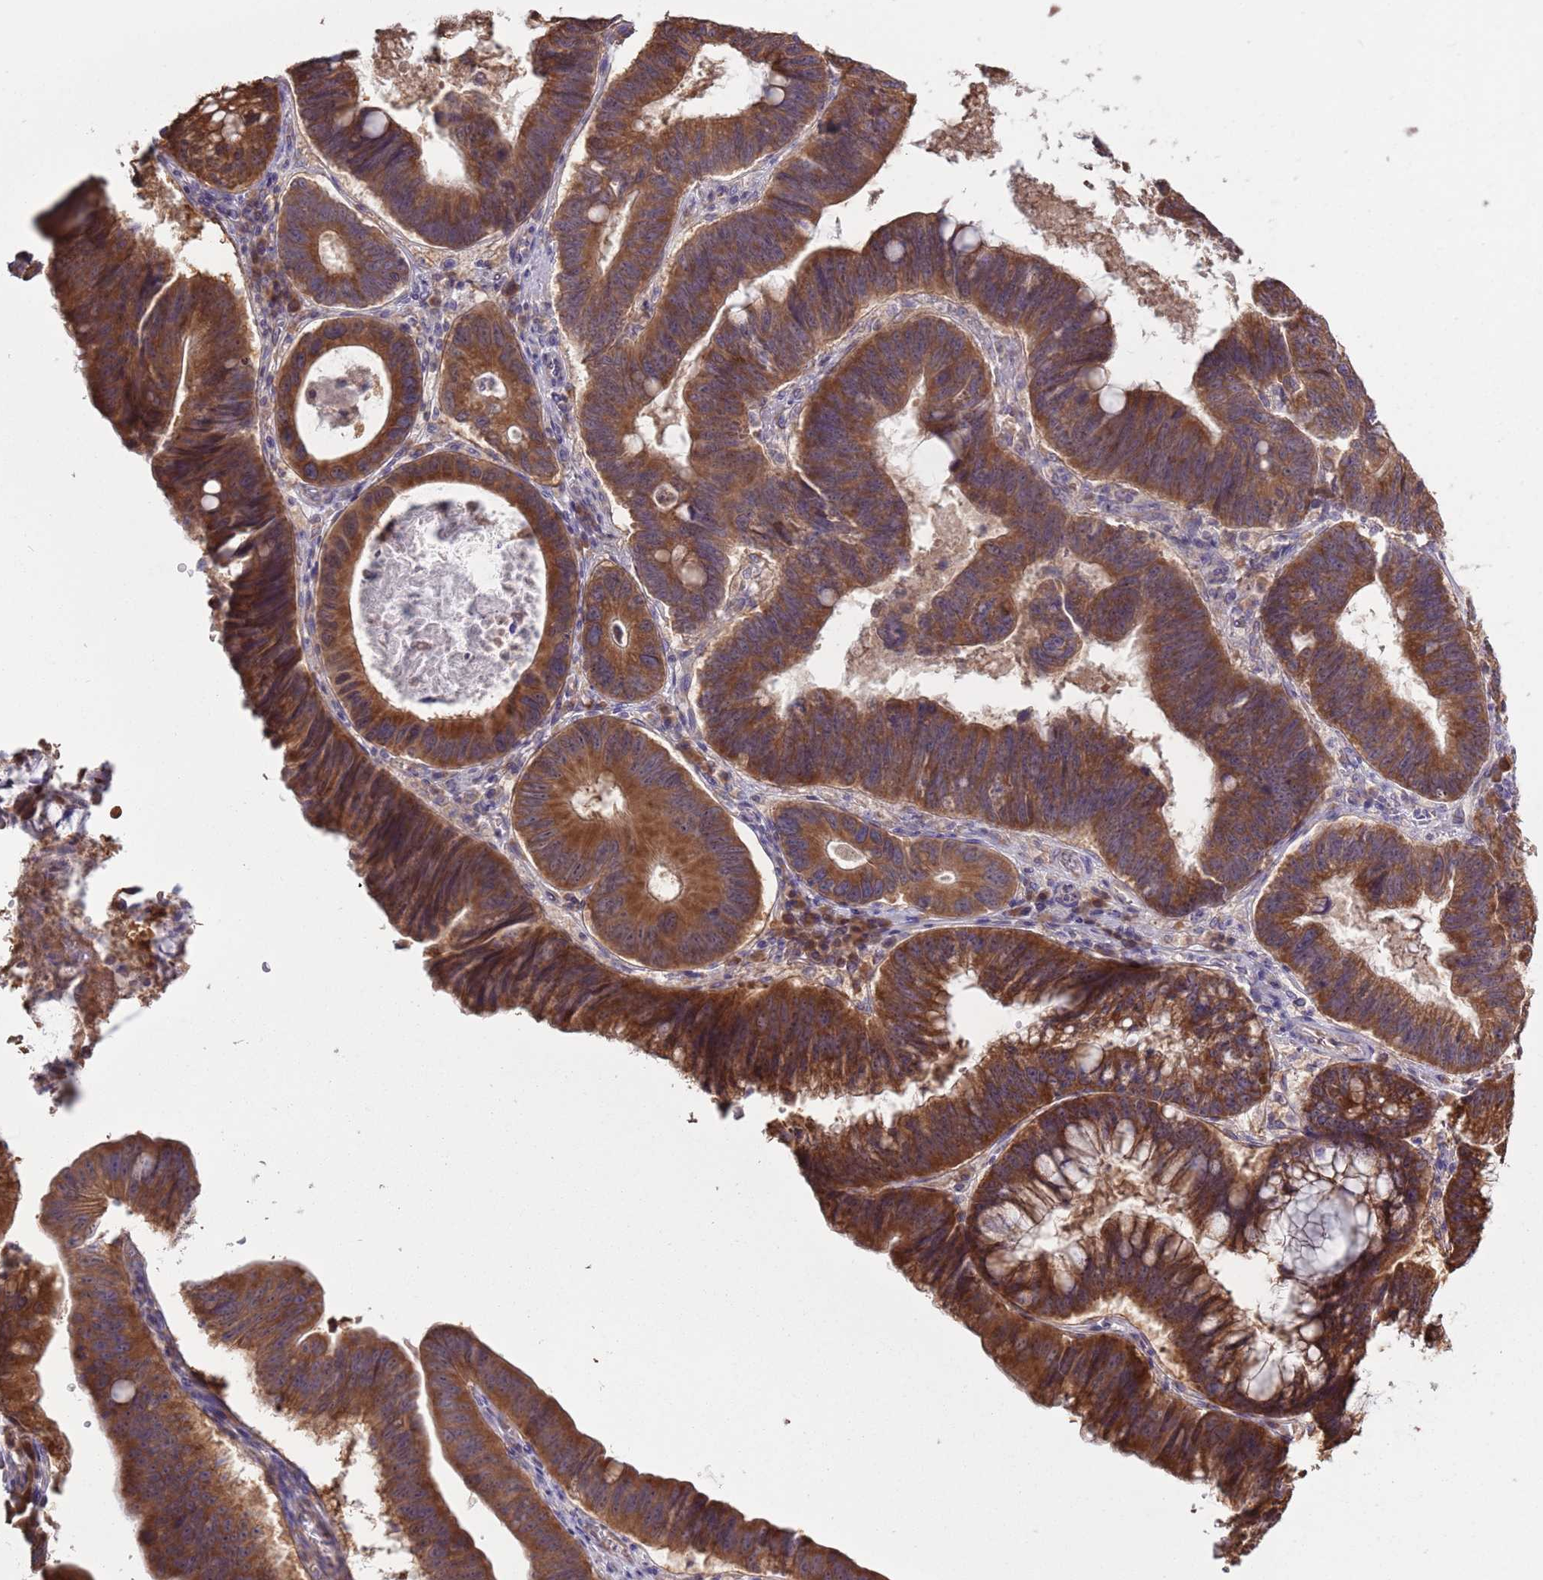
{"staining": {"intensity": "strong", "quantity": ">75%", "location": "cytoplasmic/membranous"}, "tissue": "stomach cancer", "cell_type": "Tumor cells", "image_type": "cancer", "snomed": [{"axis": "morphology", "description": "Adenocarcinoma, NOS"}, {"axis": "topography", "description": "Stomach"}], "caption": "A high amount of strong cytoplasmic/membranous positivity is identified in approximately >75% of tumor cells in stomach adenocarcinoma tissue.", "gene": "RPL17-C18orf32", "patient": {"sex": "male", "age": 59}}